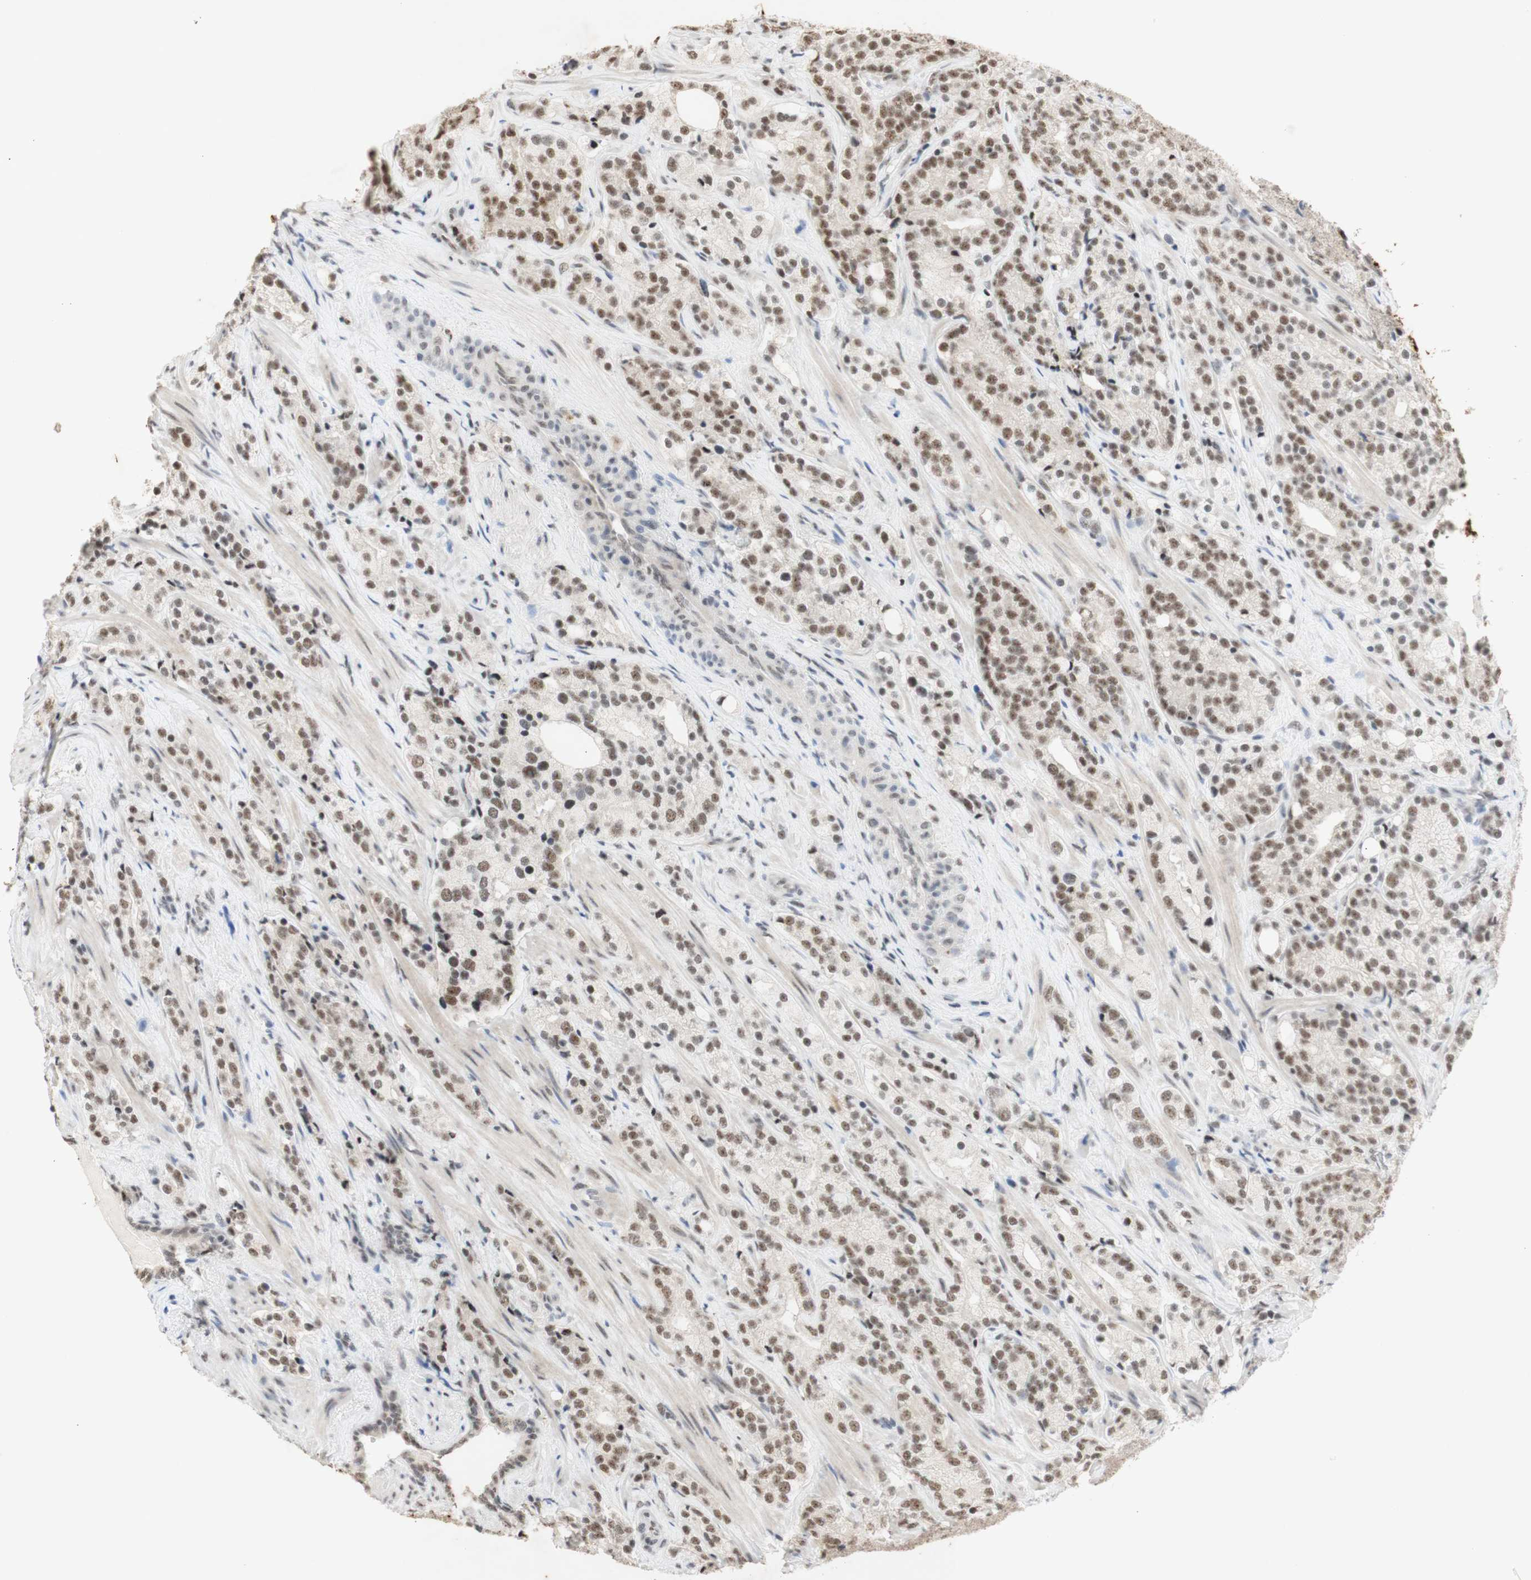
{"staining": {"intensity": "moderate", "quantity": ">75%", "location": "cytoplasmic/membranous"}, "tissue": "prostate cancer", "cell_type": "Tumor cells", "image_type": "cancer", "snomed": [{"axis": "morphology", "description": "Adenocarcinoma, High grade"}, {"axis": "topography", "description": "Prostate"}], "caption": "IHC micrograph of neoplastic tissue: prostate adenocarcinoma (high-grade) stained using immunohistochemistry exhibits medium levels of moderate protein expression localized specifically in the cytoplasmic/membranous of tumor cells, appearing as a cytoplasmic/membranous brown color.", "gene": "SNRPB", "patient": {"sex": "male", "age": 71}}